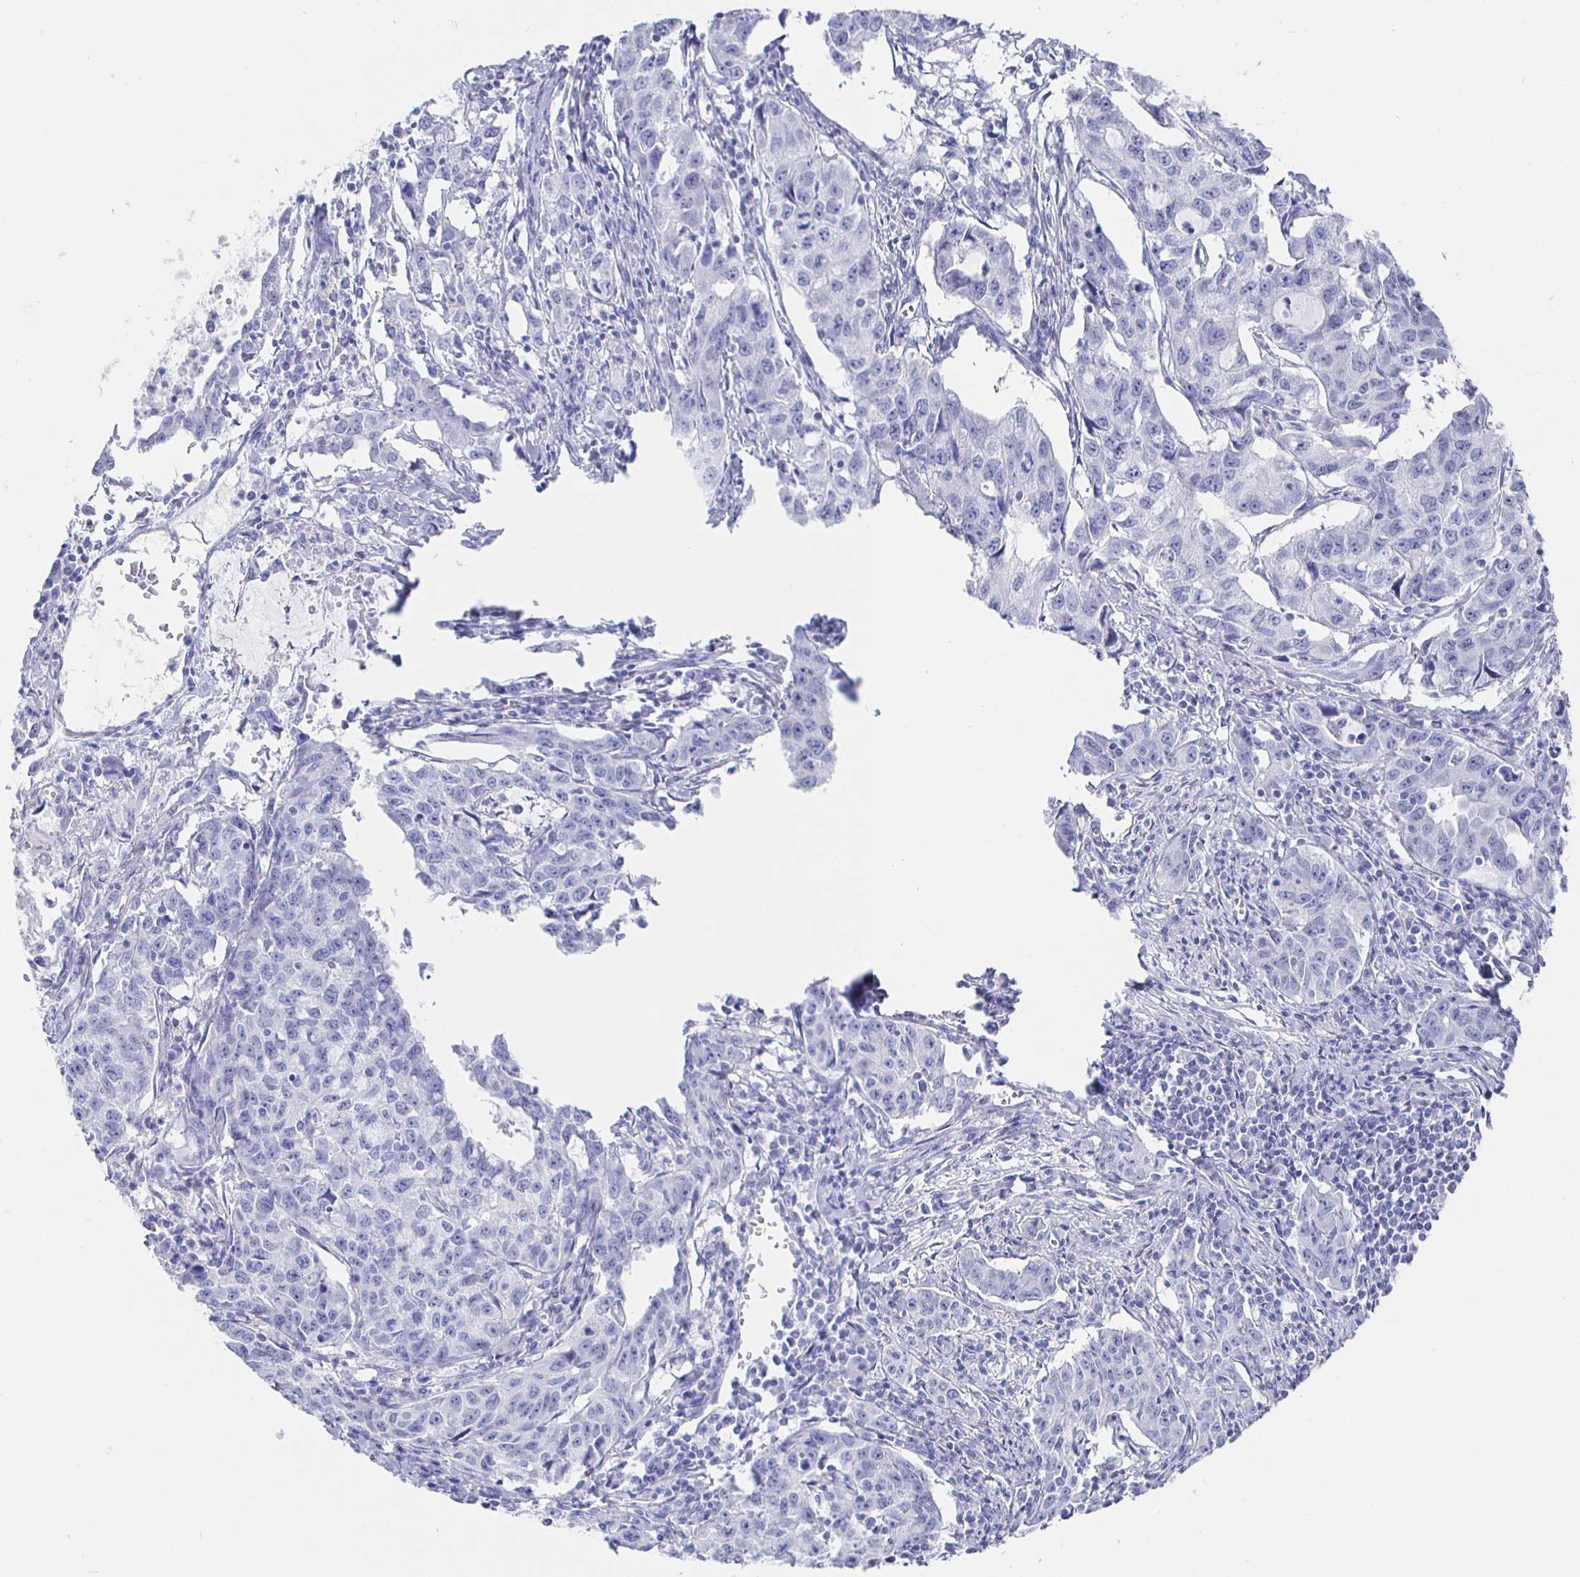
{"staining": {"intensity": "negative", "quantity": "none", "location": "none"}, "tissue": "cervical cancer", "cell_type": "Tumor cells", "image_type": "cancer", "snomed": [{"axis": "morphology", "description": "Squamous cell carcinoma, NOS"}, {"axis": "topography", "description": "Cervix"}], "caption": "DAB immunohistochemical staining of human cervical squamous cell carcinoma displays no significant positivity in tumor cells.", "gene": "CLCA1", "patient": {"sex": "female", "age": 28}}